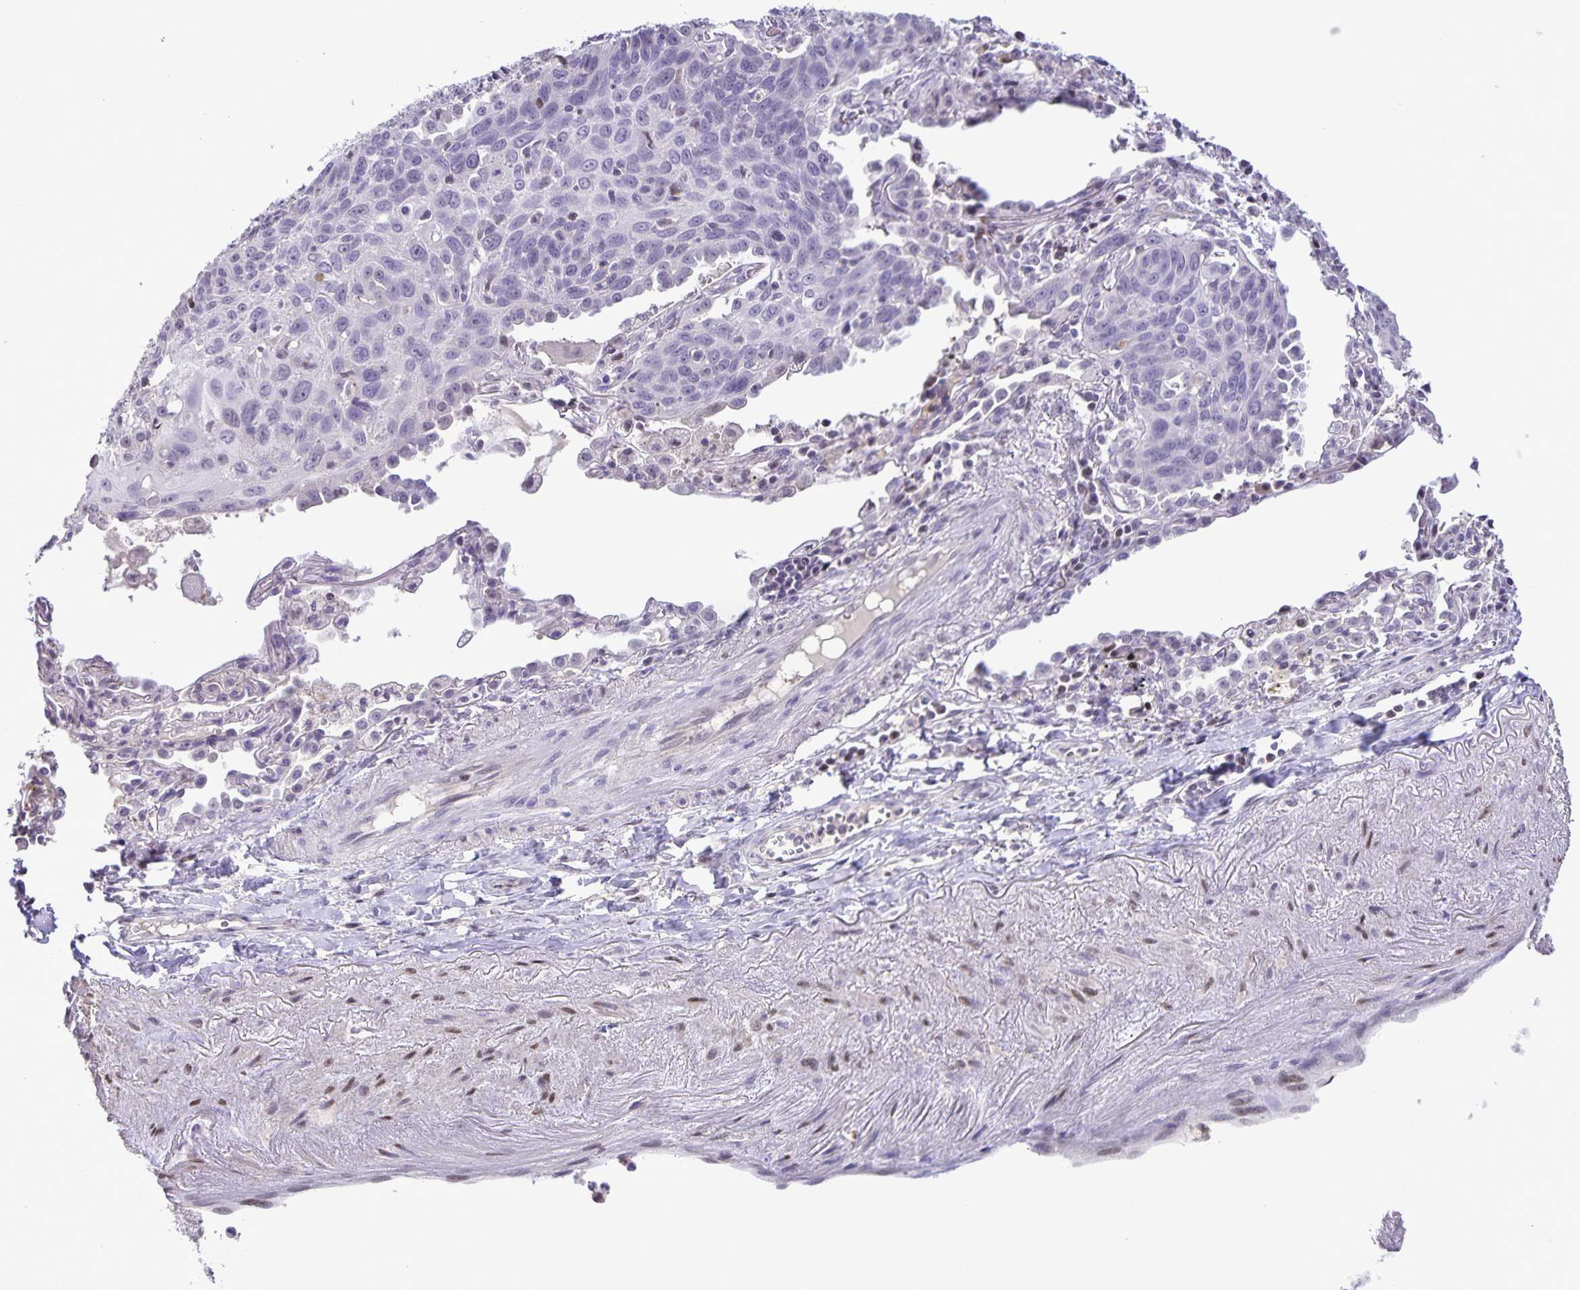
{"staining": {"intensity": "negative", "quantity": "none", "location": "none"}, "tissue": "lung cancer", "cell_type": "Tumor cells", "image_type": "cancer", "snomed": [{"axis": "morphology", "description": "Squamous cell carcinoma, NOS"}, {"axis": "topography", "description": "Lung"}], "caption": "The image displays no significant staining in tumor cells of lung cancer (squamous cell carcinoma). The staining was performed using DAB (3,3'-diaminobenzidine) to visualize the protein expression in brown, while the nuclei were stained in blue with hematoxylin (Magnification: 20x).", "gene": "ONECUT2", "patient": {"sex": "male", "age": 71}}